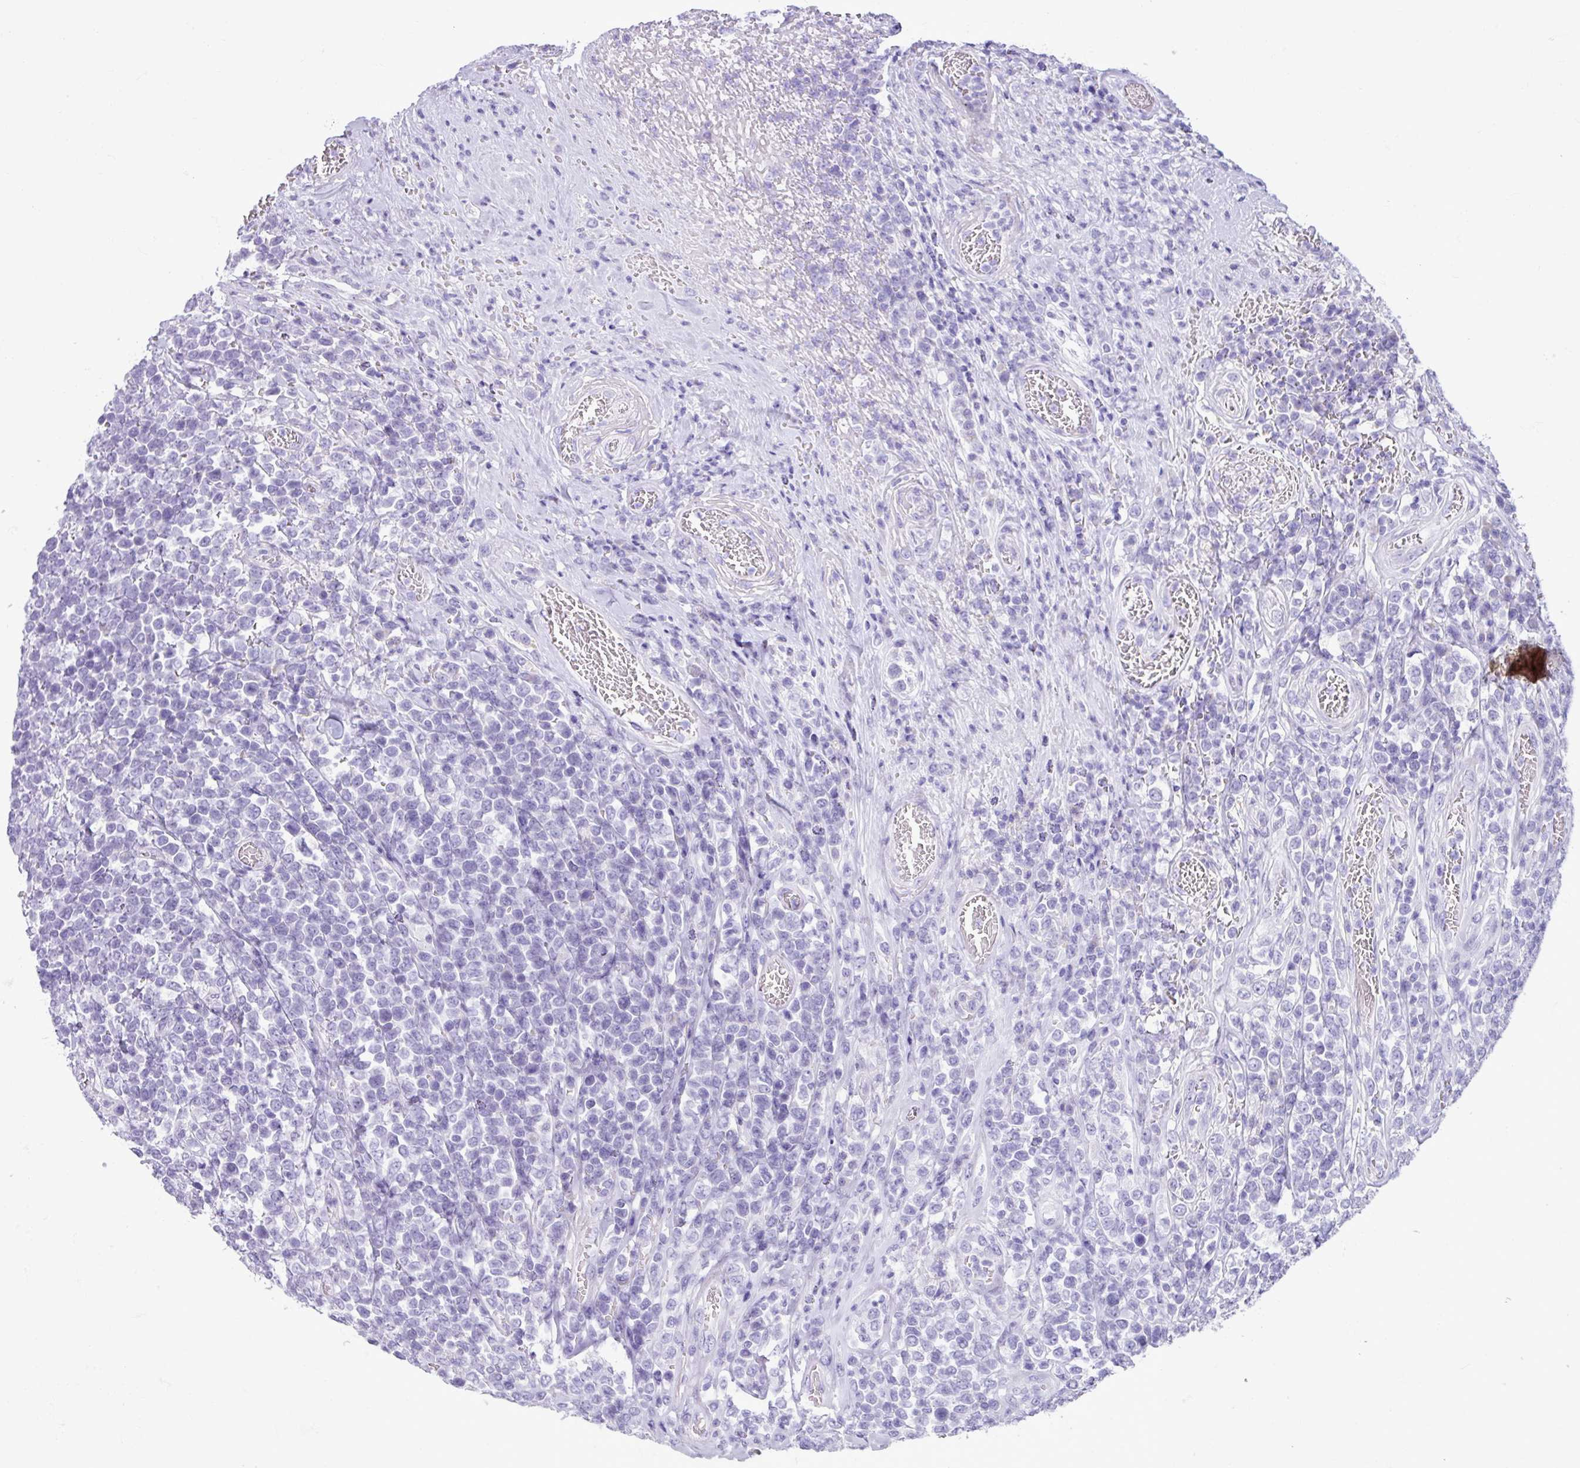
{"staining": {"intensity": "negative", "quantity": "none", "location": "none"}, "tissue": "lymphoma", "cell_type": "Tumor cells", "image_type": "cancer", "snomed": [{"axis": "morphology", "description": "Malignant lymphoma, non-Hodgkin's type, High grade"}, {"axis": "topography", "description": "Soft tissue"}], "caption": "Tumor cells show no significant expression in high-grade malignant lymphoma, non-Hodgkin's type.", "gene": "STIMATE", "patient": {"sex": "female", "age": 56}}